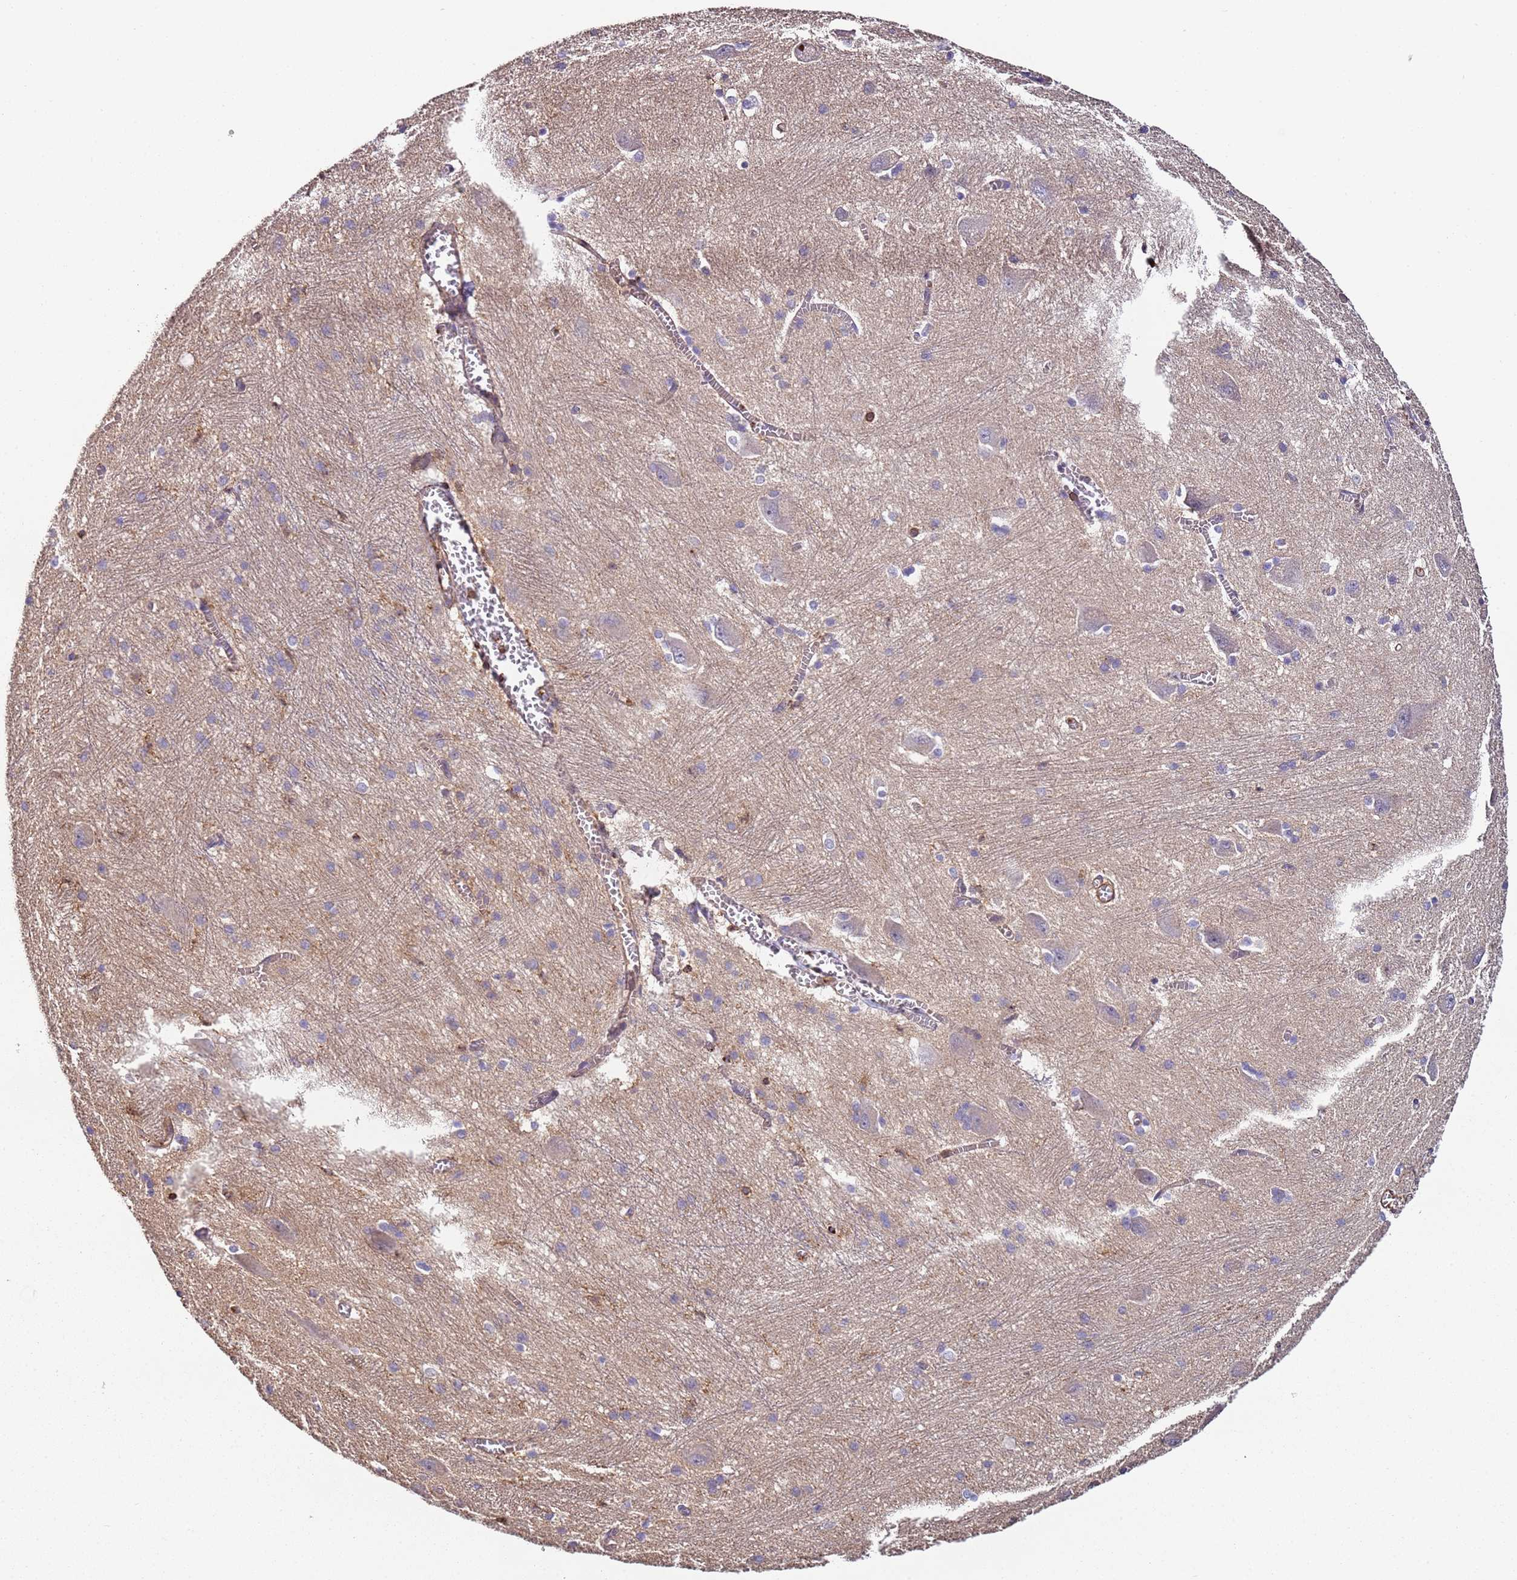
{"staining": {"intensity": "negative", "quantity": "none", "location": "none"}, "tissue": "caudate", "cell_type": "Glial cells", "image_type": "normal", "snomed": [{"axis": "morphology", "description": "Normal tissue, NOS"}, {"axis": "topography", "description": "Lateral ventricle wall"}], "caption": "Immunohistochemical staining of unremarkable human caudate exhibits no significant expression in glial cells.", "gene": "CYP2U1", "patient": {"sex": "male", "age": 37}}